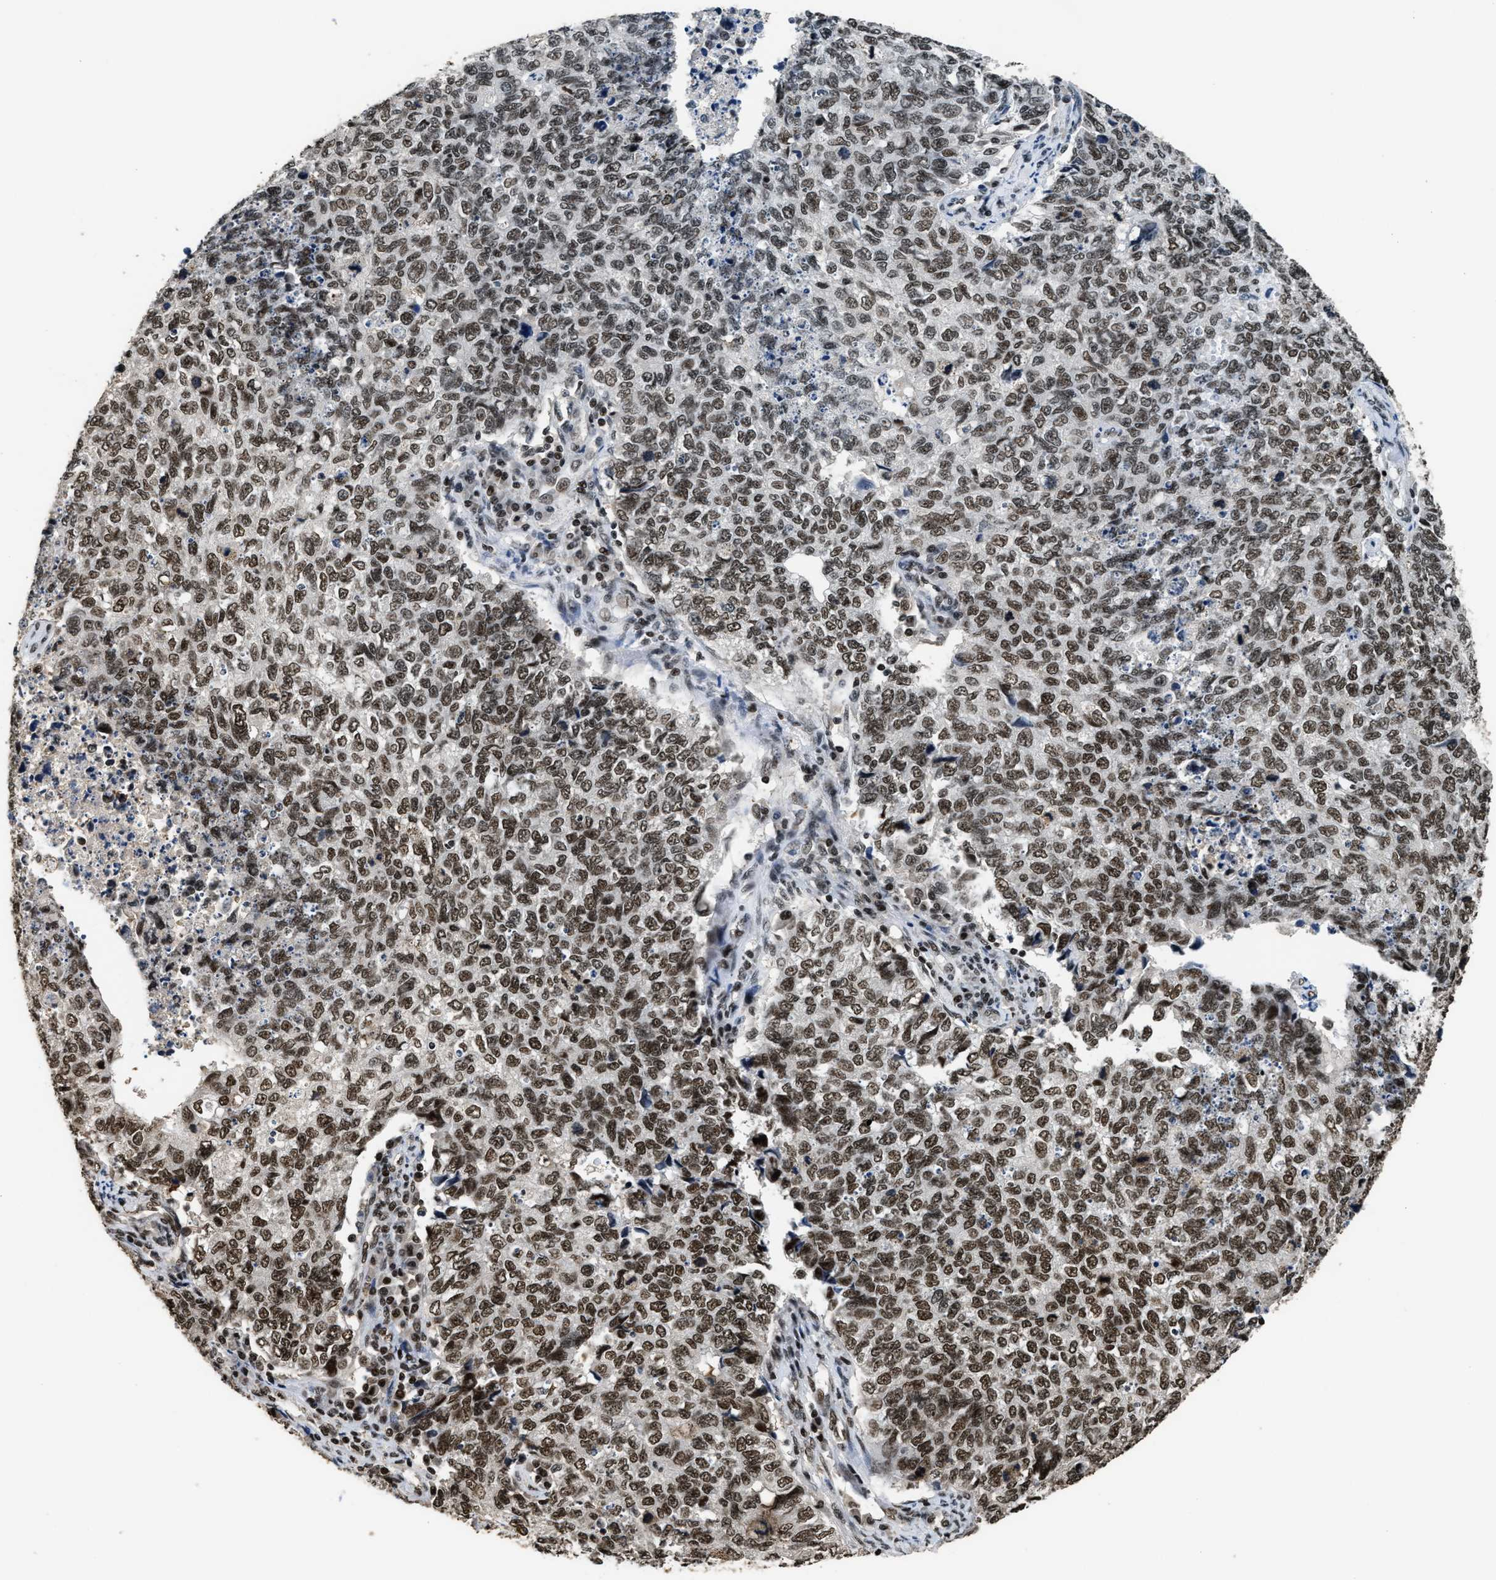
{"staining": {"intensity": "moderate", "quantity": ">75%", "location": "nuclear"}, "tissue": "cervical cancer", "cell_type": "Tumor cells", "image_type": "cancer", "snomed": [{"axis": "morphology", "description": "Squamous cell carcinoma, NOS"}, {"axis": "topography", "description": "Cervix"}], "caption": "The image demonstrates immunohistochemical staining of cervical cancer. There is moderate nuclear expression is identified in approximately >75% of tumor cells.", "gene": "RAD21", "patient": {"sex": "female", "age": 63}}